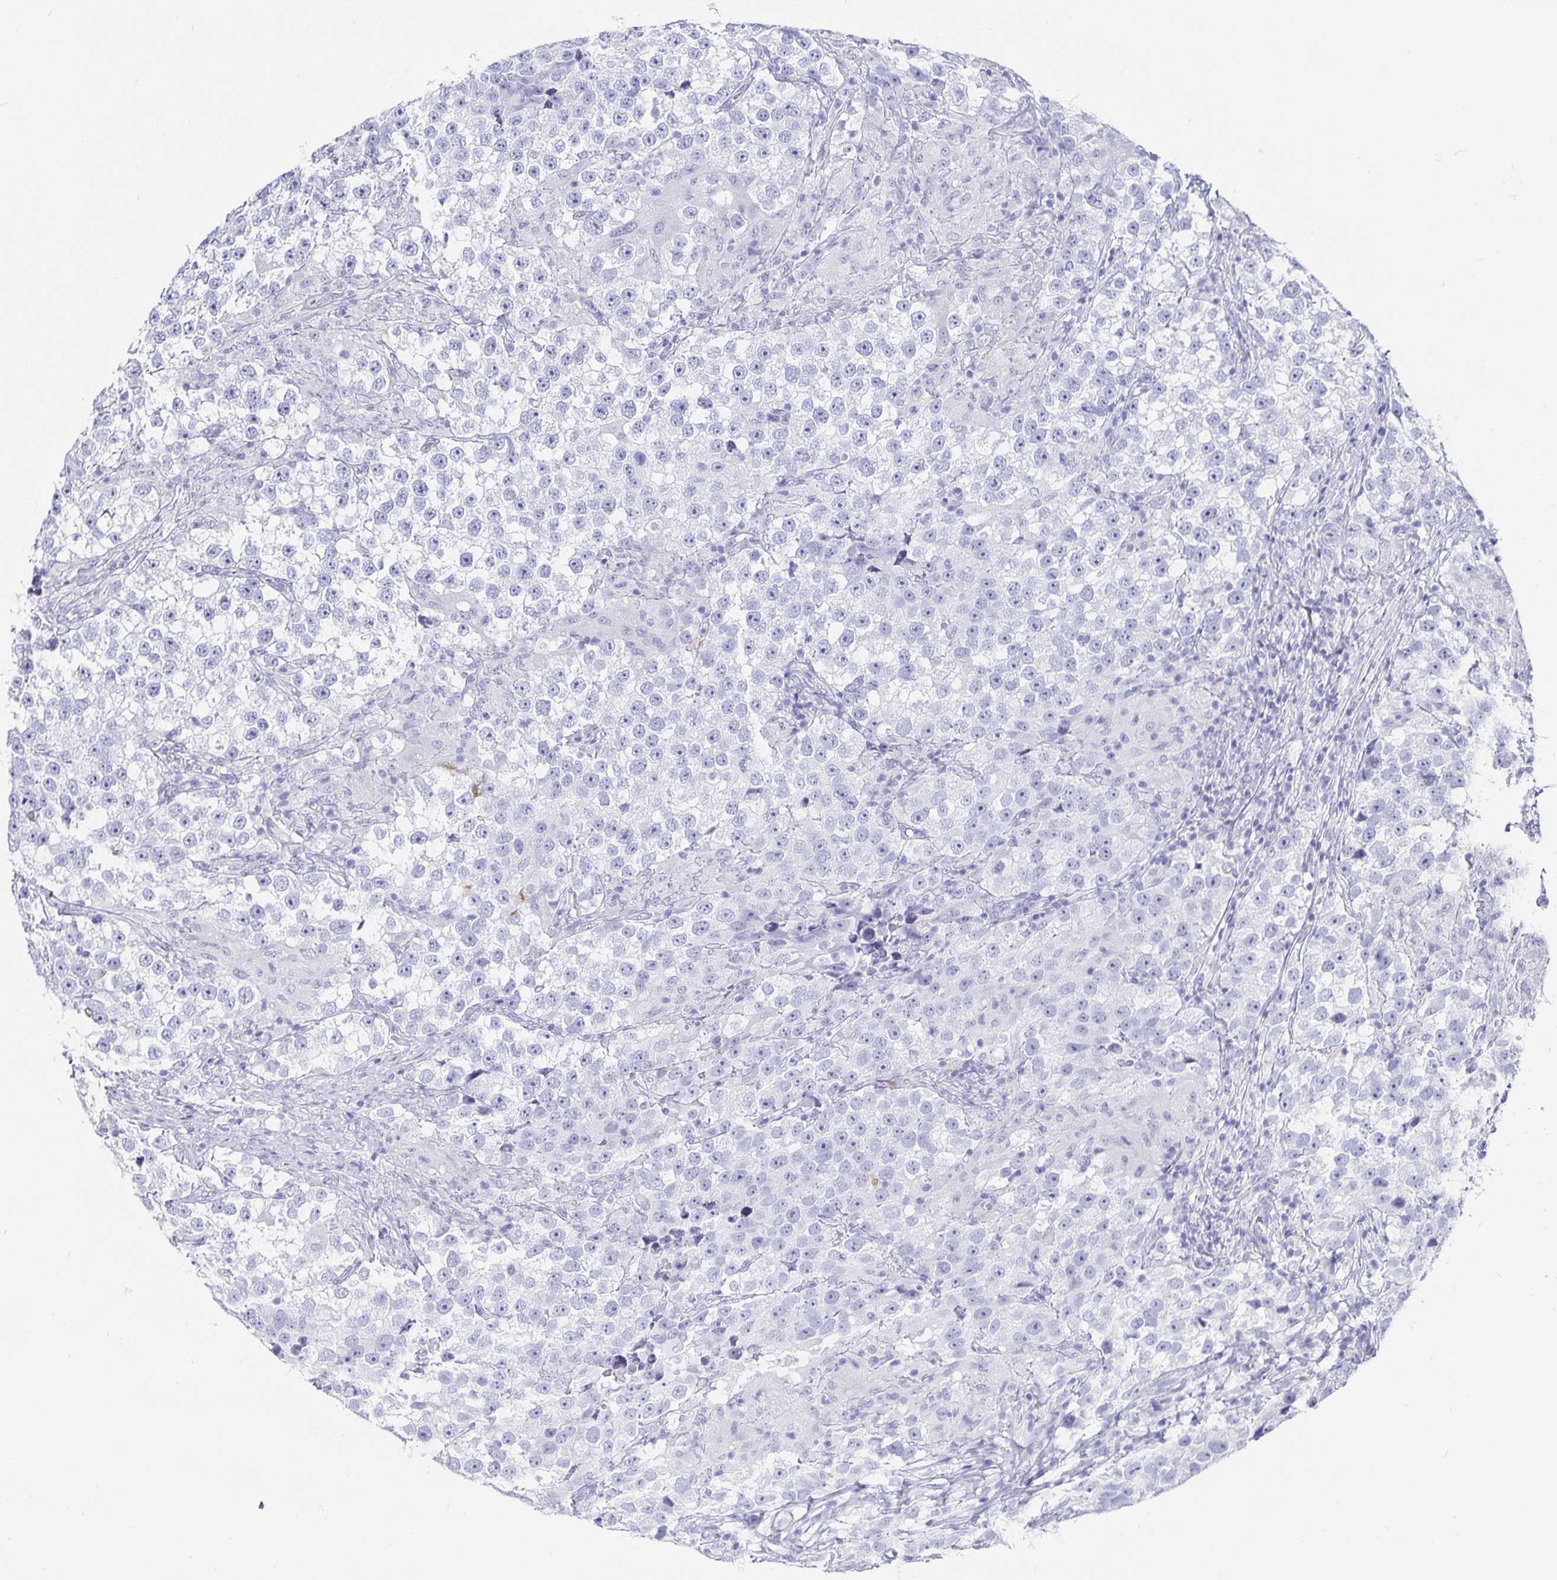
{"staining": {"intensity": "negative", "quantity": "none", "location": "none"}, "tissue": "testis cancer", "cell_type": "Tumor cells", "image_type": "cancer", "snomed": [{"axis": "morphology", "description": "Seminoma, NOS"}, {"axis": "topography", "description": "Testis"}], "caption": "Tumor cells are negative for brown protein staining in testis cancer.", "gene": "CHGA", "patient": {"sex": "male", "age": 46}}